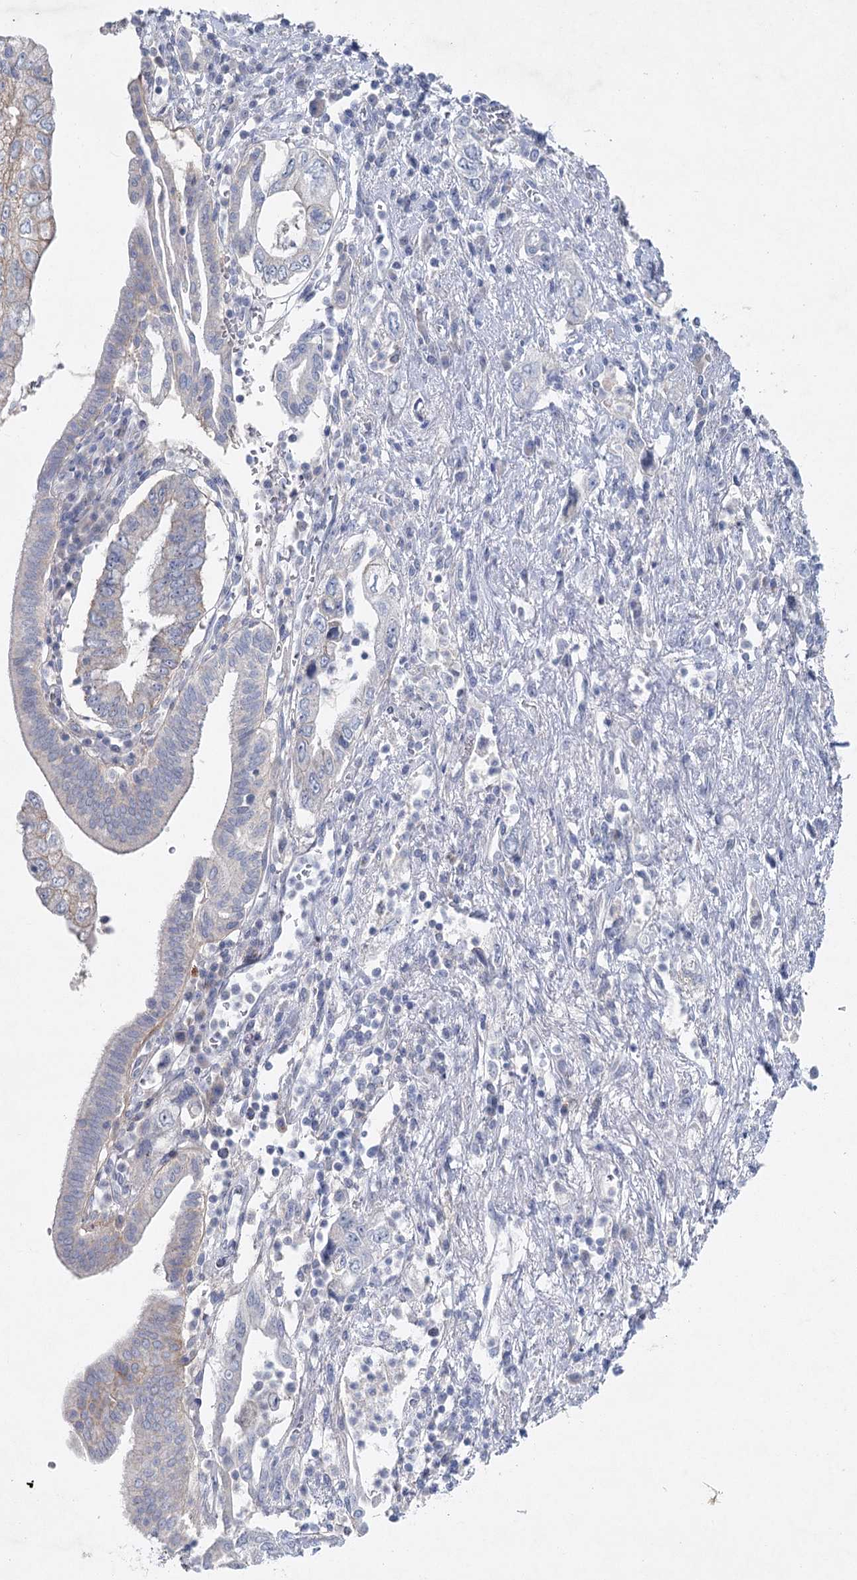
{"staining": {"intensity": "negative", "quantity": "none", "location": "none"}, "tissue": "pancreatic cancer", "cell_type": "Tumor cells", "image_type": "cancer", "snomed": [{"axis": "morphology", "description": "Adenocarcinoma, NOS"}, {"axis": "topography", "description": "Pancreas"}], "caption": "This is a micrograph of immunohistochemistry (IHC) staining of pancreatic adenocarcinoma, which shows no staining in tumor cells.", "gene": "MAP3K13", "patient": {"sex": "female", "age": 73}}